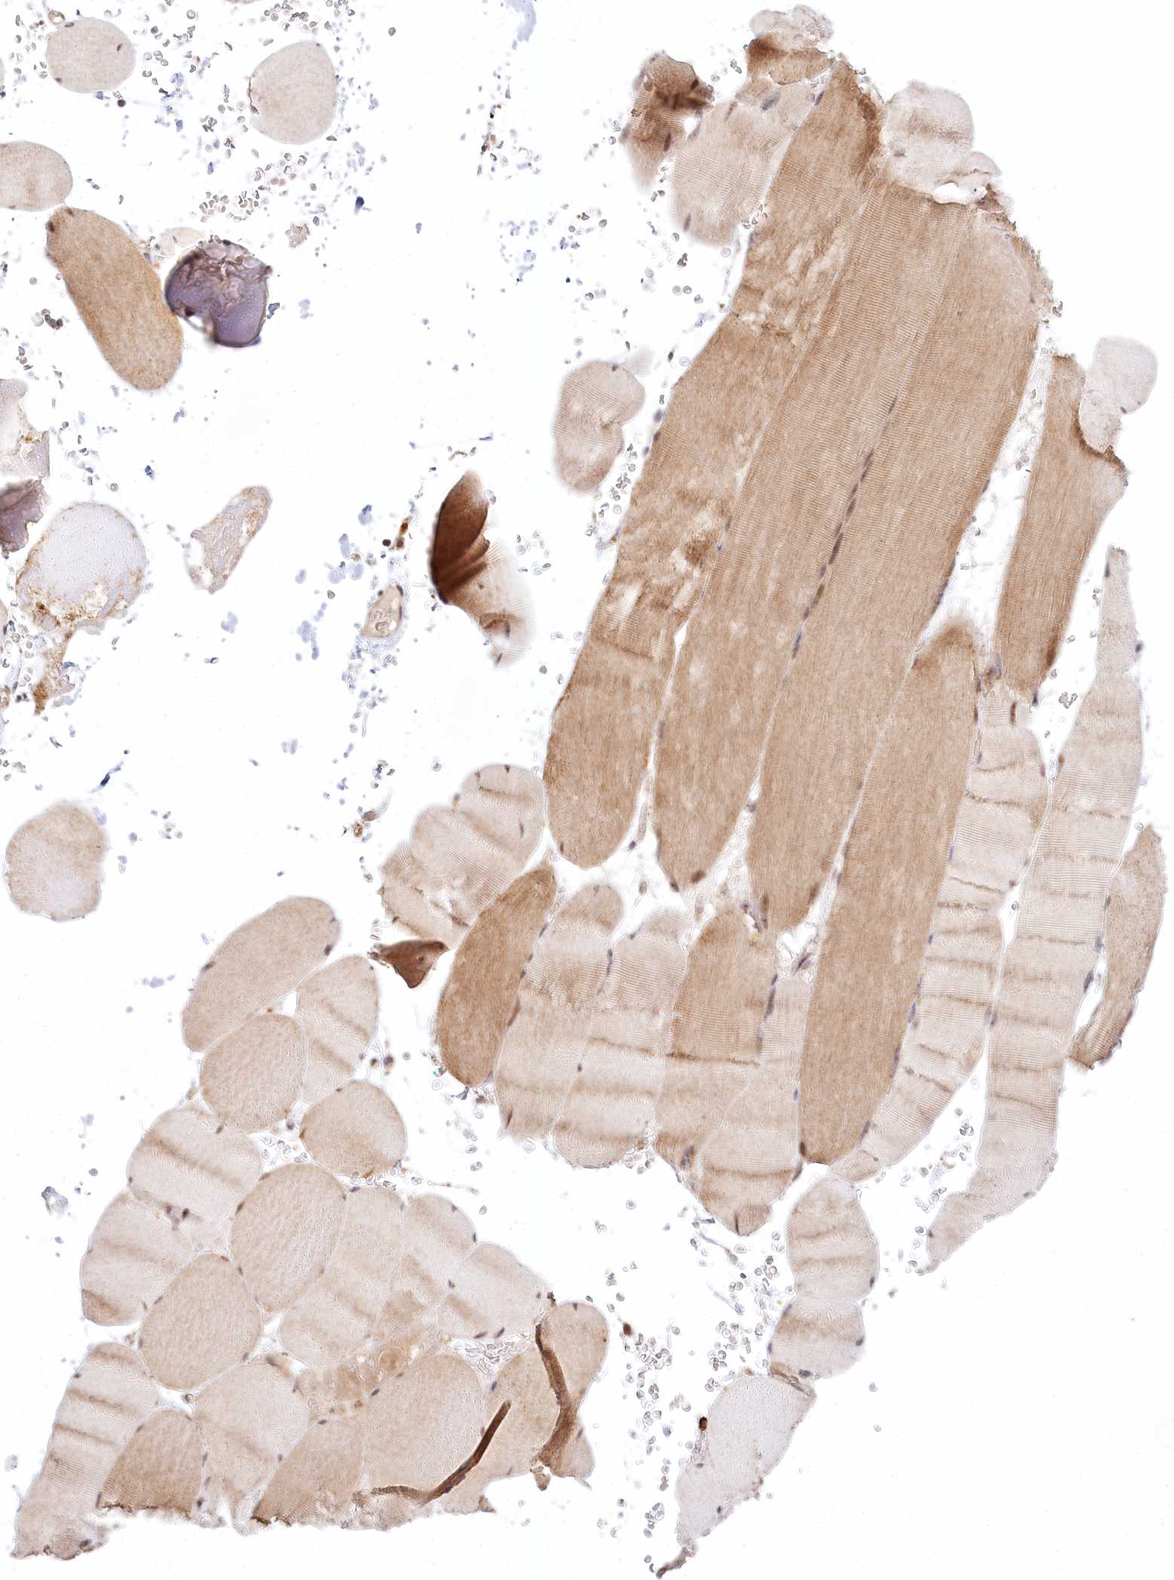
{"staining": {"intensity": "weak", "quantity": "25%-75%", "location": "cytoplasmic/membranous"}, "tissue": "skeletal muscle", "cell_type": "Myocytes", "image_type": "normal", "snomed": [{"axis": "morphology", "description": "Normal tissue, NOS"}, {"axis": "topography", "description": "Skeletal muscle"}, {"axis": "topography", "description": "Head-Neck"}], "caption": "Normal skeletal muscle was stained to show a protein in brown. There is low levels of weak cytoplasmic/membranous positivity in about 25%-75% of myocytes. Immunohistochemistry stains the protein of interest in brown and the nuclei are stained blue.", "gene": "RTN4IP1", "patient": {"sex": "male", "age": 66}}